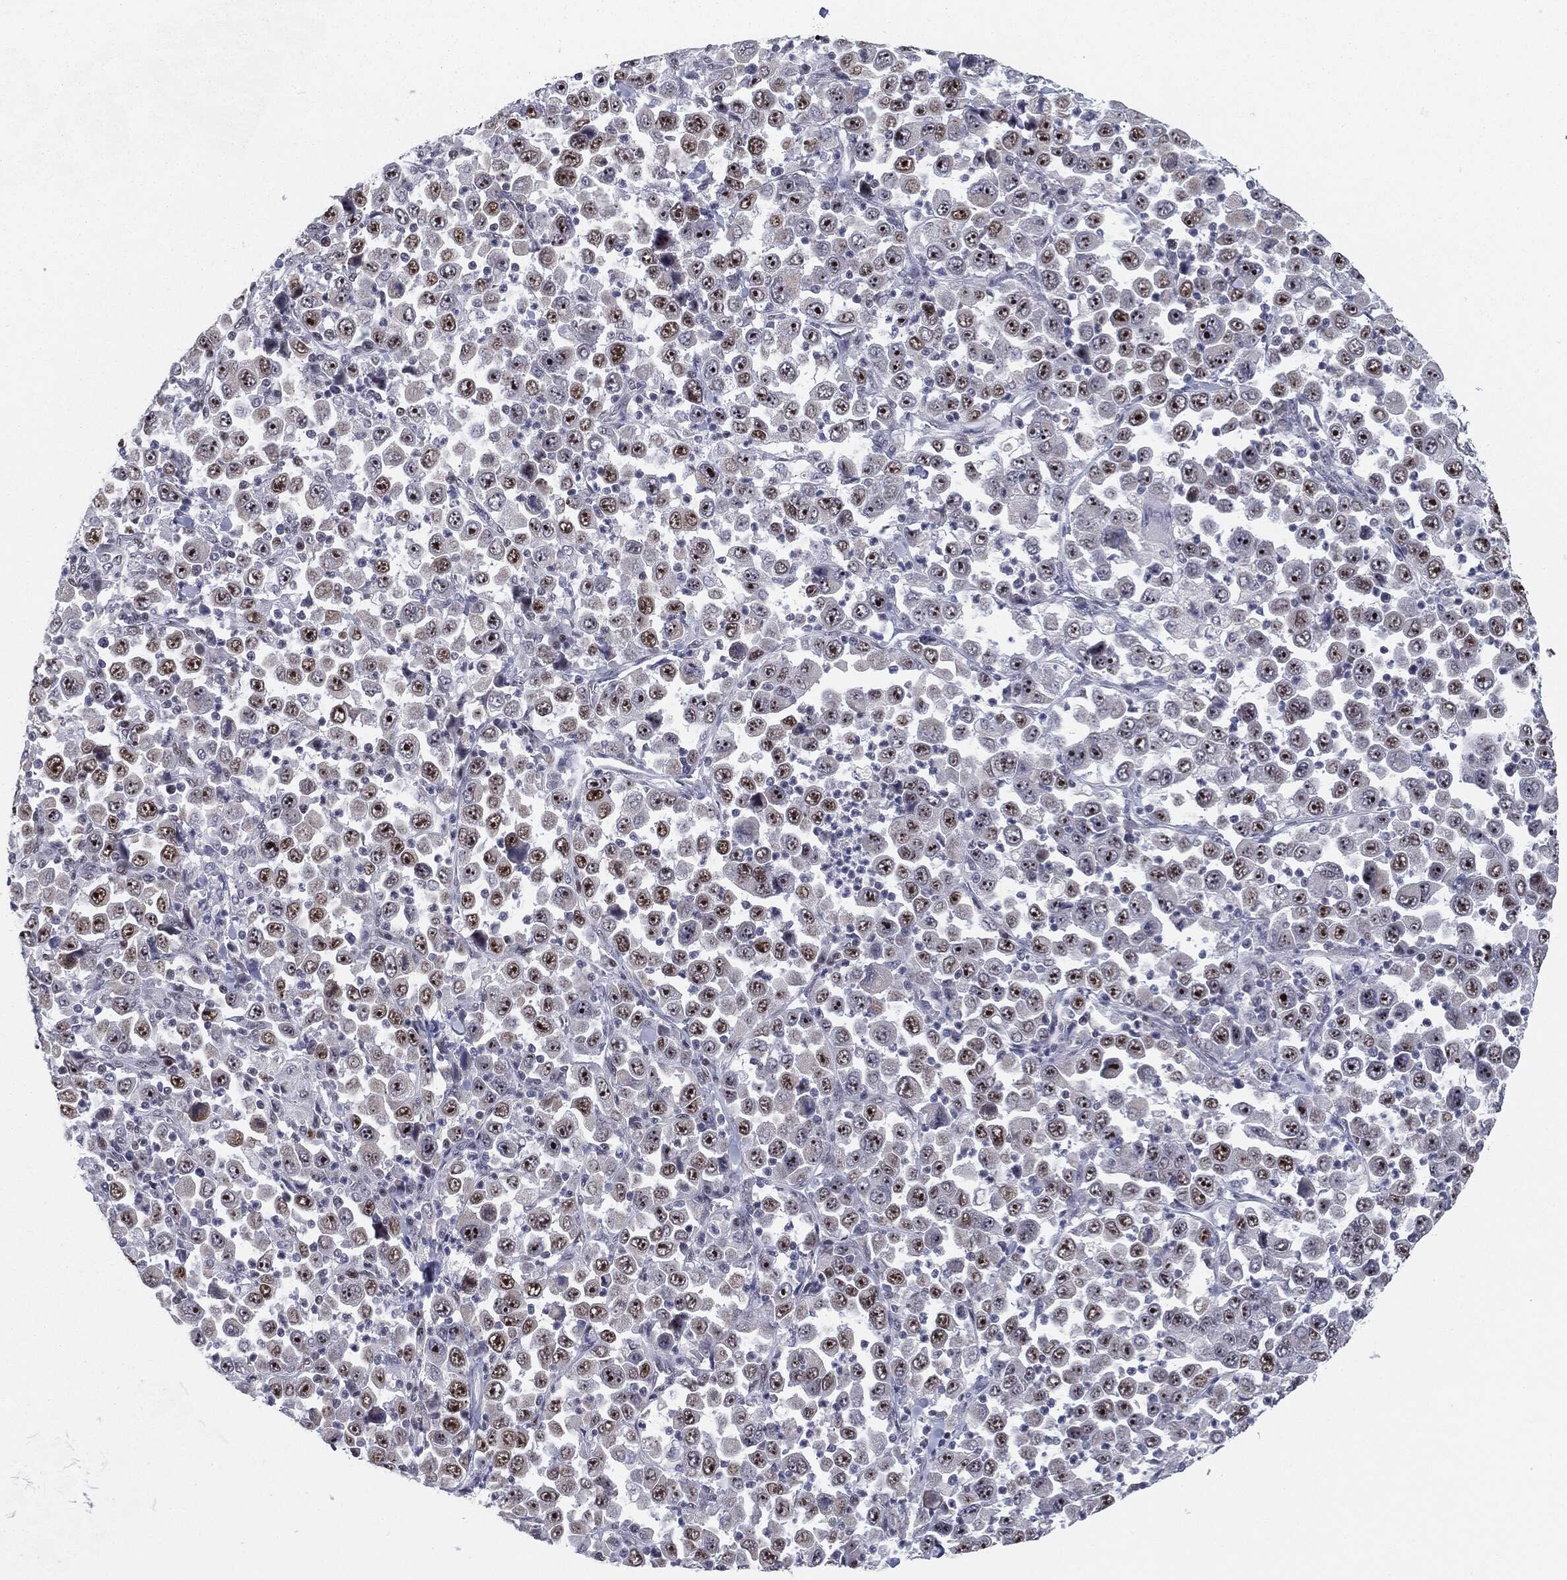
{"staining": {"intensity": "strong", "quantity": "25%-75%", "location": "nuclear"}, "tissue": "stomach cancer", "cell_type": "Tumor cells", "image_type": "cancer", "snomed": [{"axis": "morphology", "description": "Normal tissue, NOS"}, {"axis": "morphology", "description": "Adenocarcinoma, NOS"}, {"axis": "topography", "description": "Stomach, upper"}, {"axis": "topography", "description": "Stomach"}], "caption": "Strong nuclear protein positivity is seen in about 25%-75% of tumor cells in stomach cancer.", "gene": "MDC1", "patient": {"sex": "male", "age": 59}}